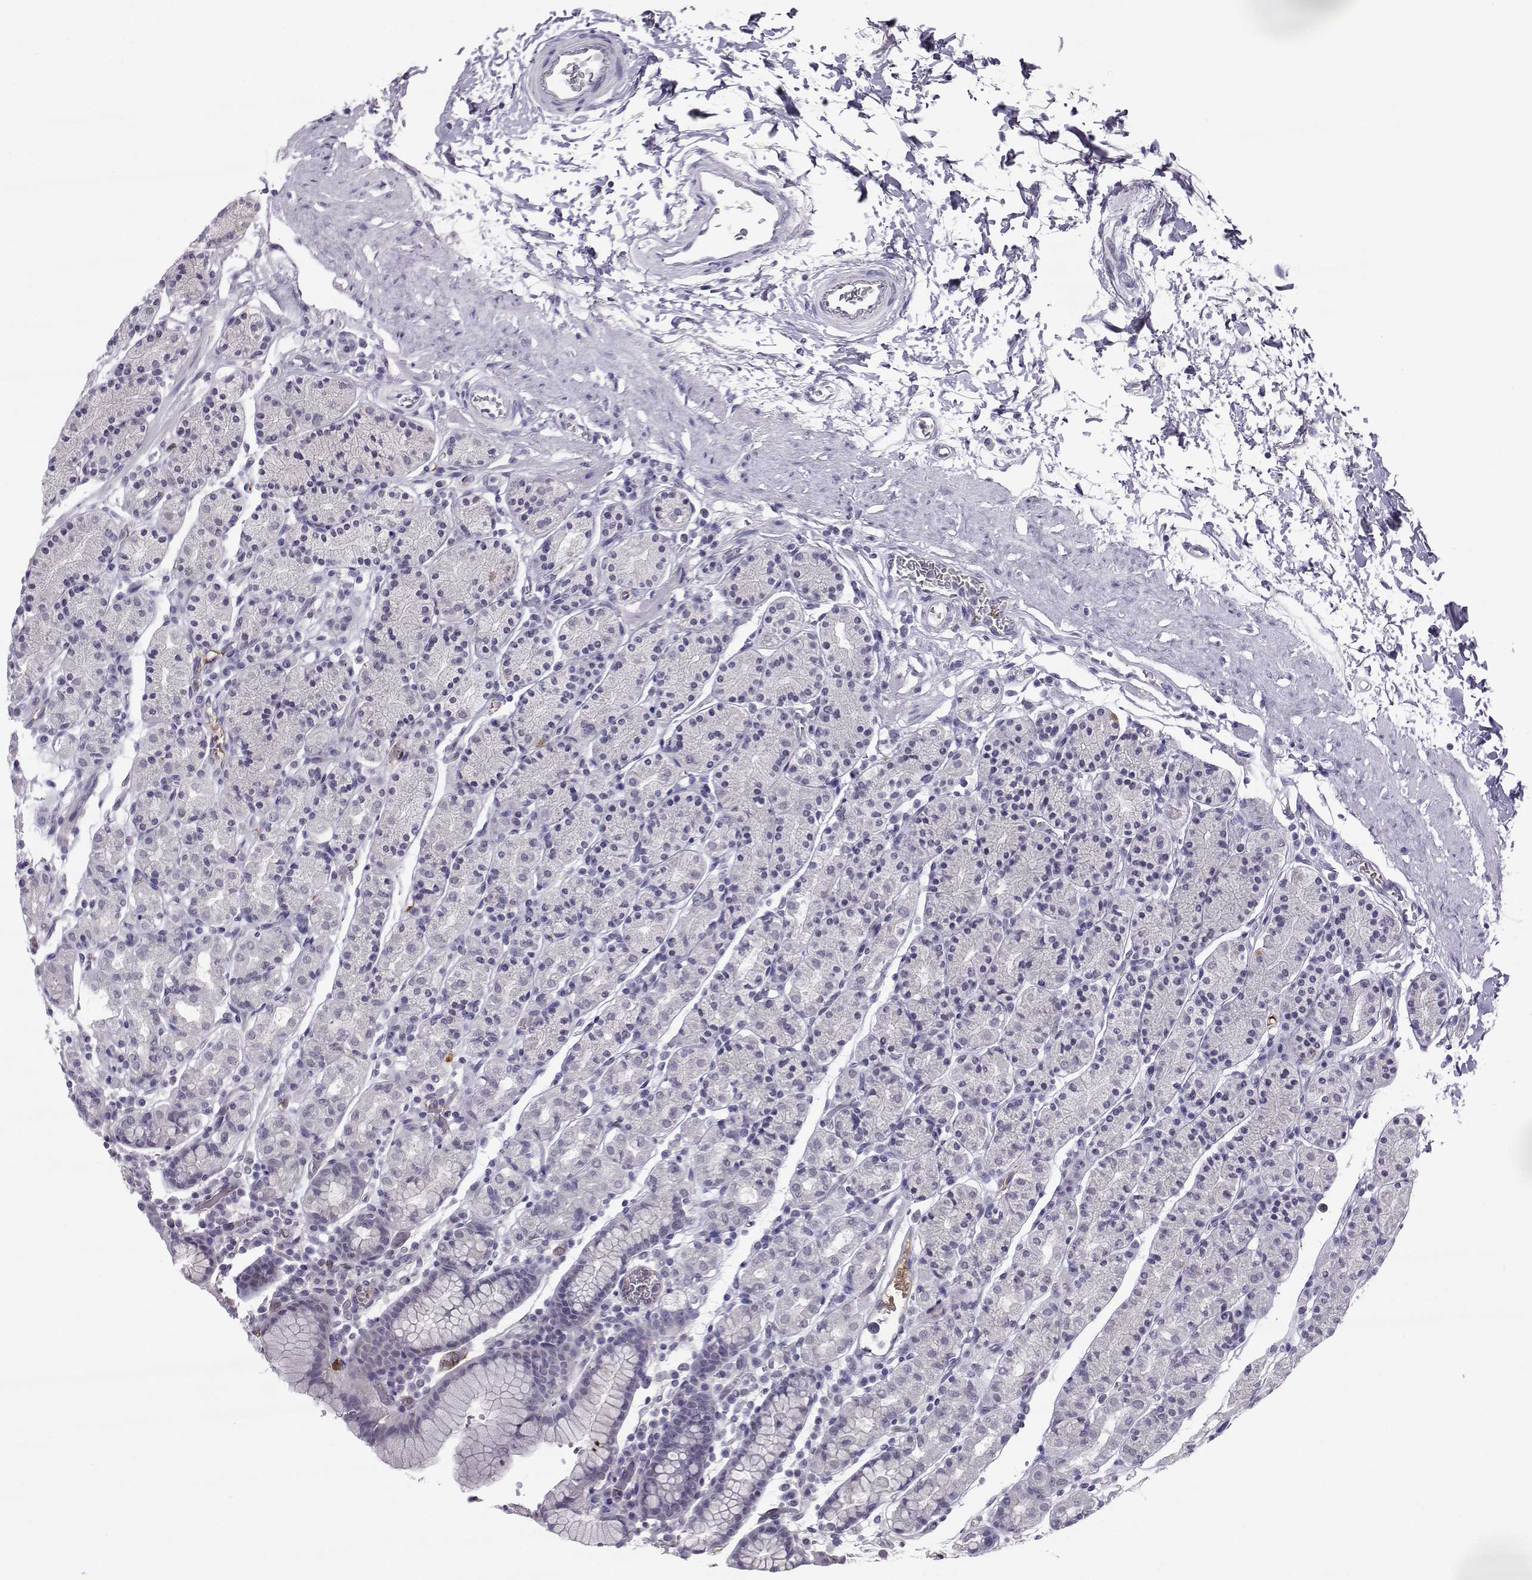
{"staining": {"intensity": "negative", "quantity": "none", "location": "none"}, "tissue": "stomach", "cell_type": "Glandular cells", "image_type": "normal", "snomed": [{"axis": "morphology", "description": "Normal tissue, NOS"}, {"axis": "topography", "description": "Stomach, upper"}, {"axis": "topography", "description": "Stomach"}], "caption": "Immunohistochemistry image of unremarkable human stomach stained for a protein (brown), which reveals no positivity in glandular cells.", "gene": "LHX1", "patient": {"sex": "male", "age": 62}}